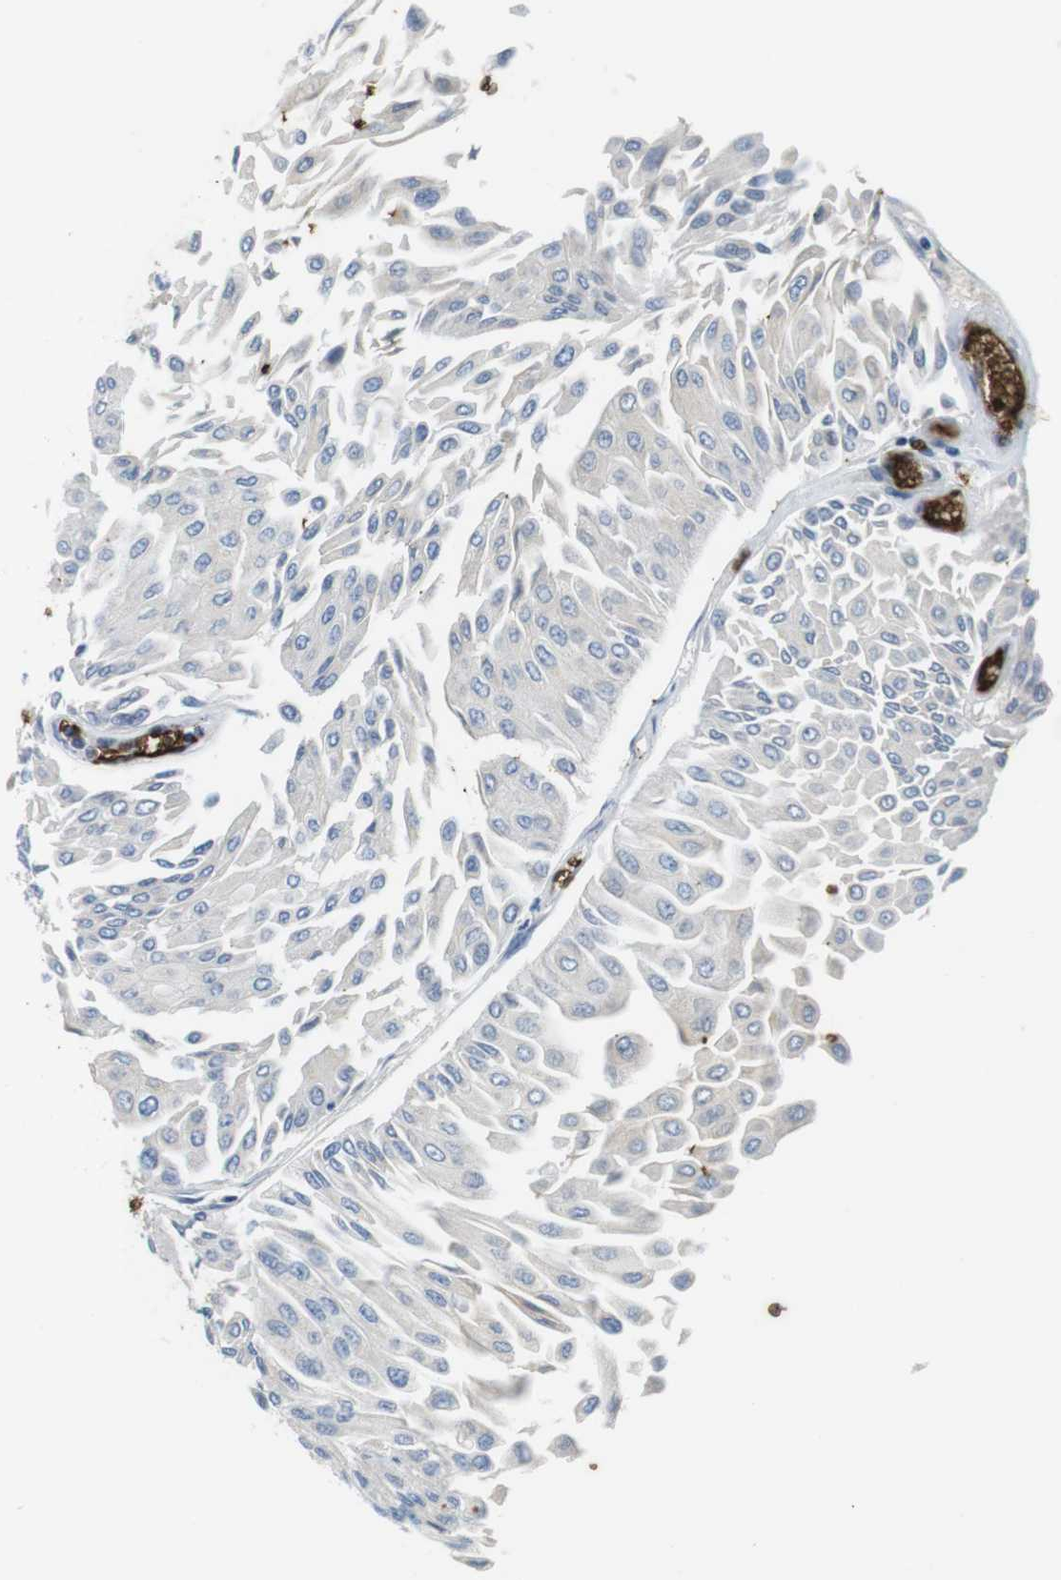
{"staining": {"intensity": "negative", "quantity": "none", "location": "none"}, "tissue": "urothelial cancer", "cell_type": "Tumor cells", "image_type": "cancer", "snomed": [{"axis": "morphology", "description": "Urothelial carcinoma, Low grade"}, {"axis": "topography", "description": "Urinary bladder"}], "caption": "This is a histopathology image of immunohistochemistry staining of urothelial cancer, which shows no positivity in tumor cells.", "gene": "SLC4A1", "patient": {"sex": "male", "age": 67}}